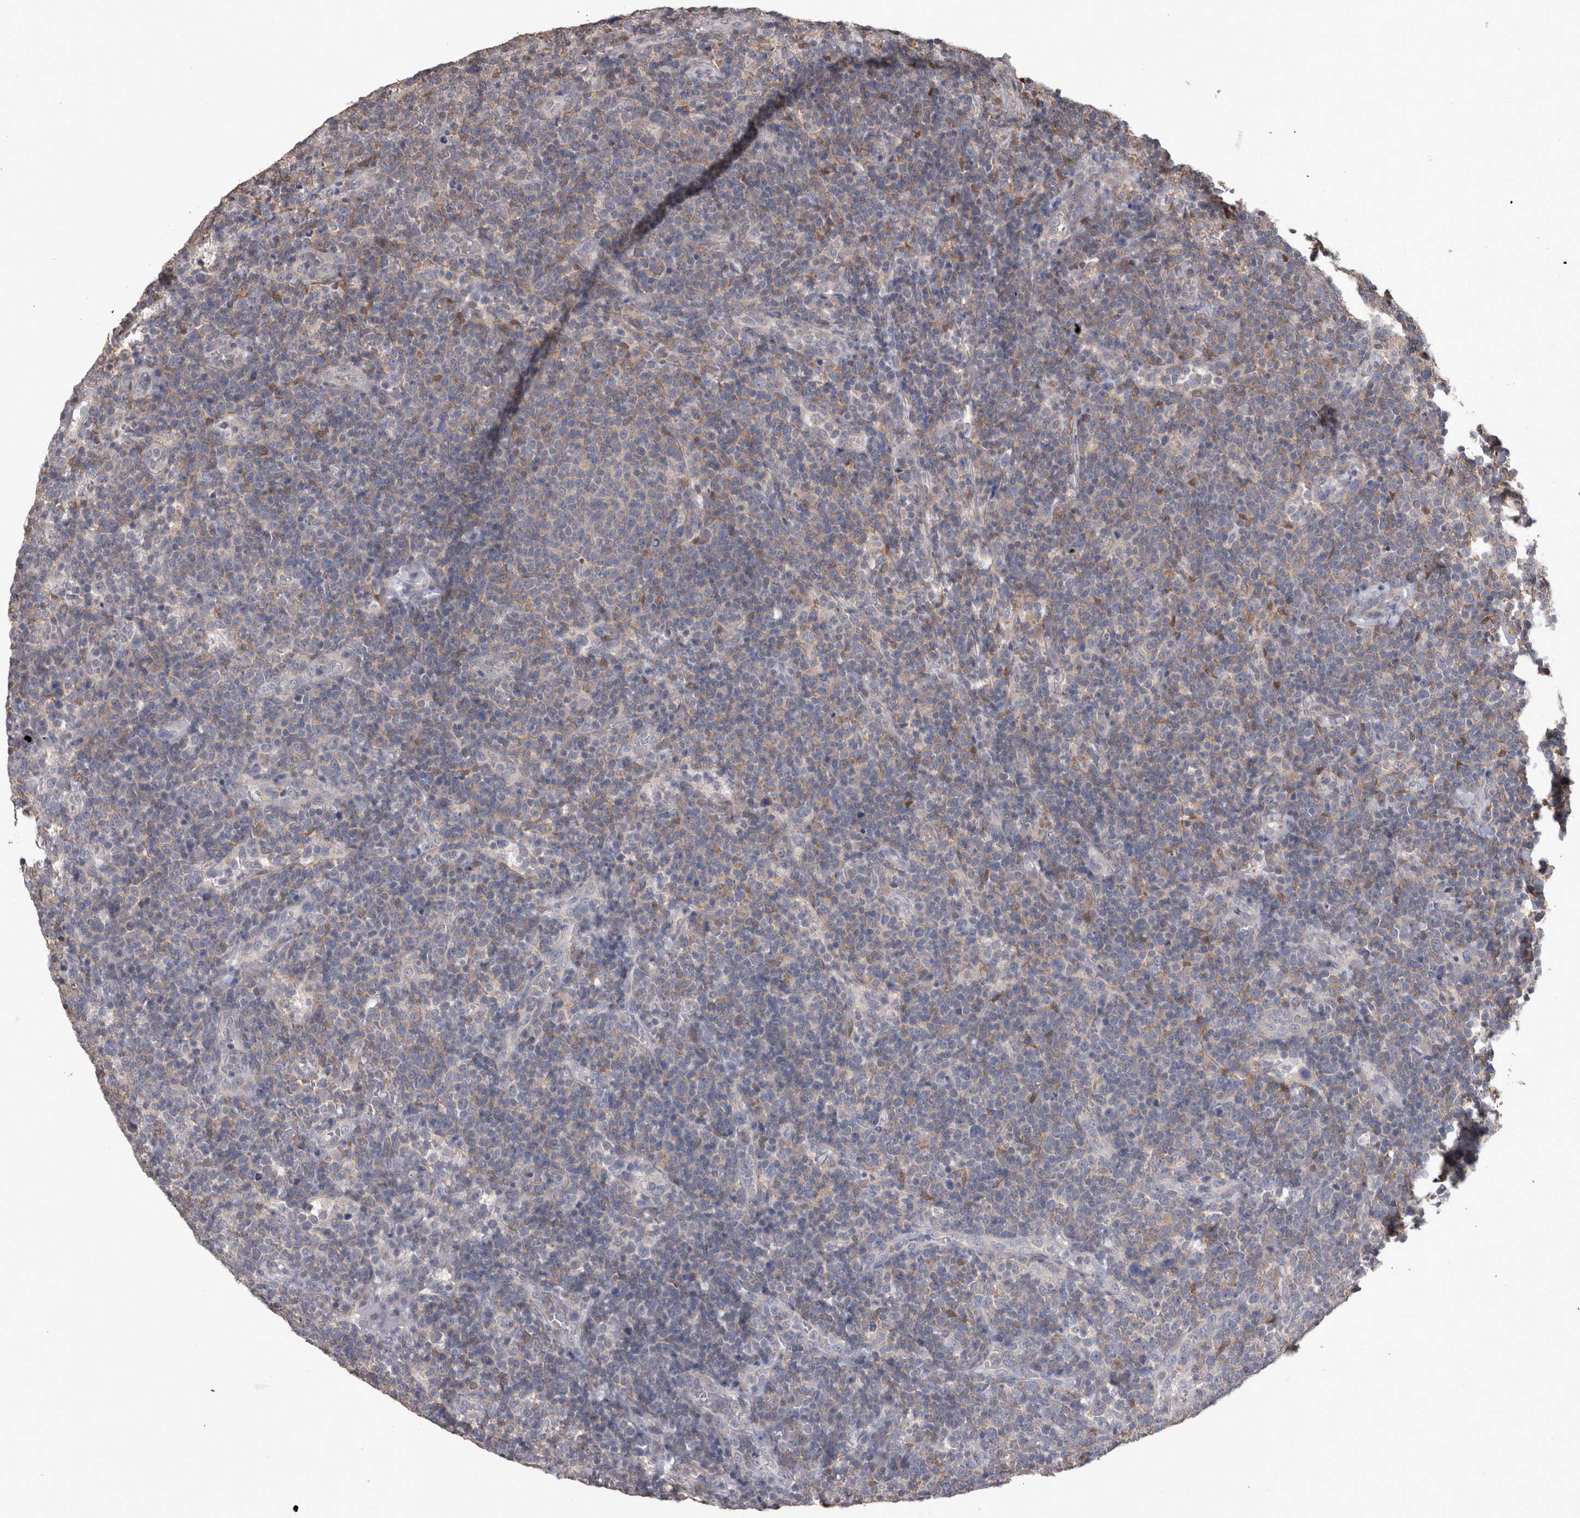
{"staining": {"intensity": "negative", "quantity": "none", "location": "none"}, "tissue": "lymphoma", "cell_type": "Tumor cells", "image_type": "cancer", "snomed": [{"axis": "morphology", "description": "Malignant lymphoma, non-Hodgkin's type, High grade"}, {"axis": "topography", "description": "Lymph node"}], "caption": "High power microscopy image of an immunohistochemistry histopathology image of malignant lymphoma, non-Hodgkin's type (high-grade), revealing no significant expression in tumor cells.", "gene": "DDX6", "patient": {"sex": "male", "age": 61}}